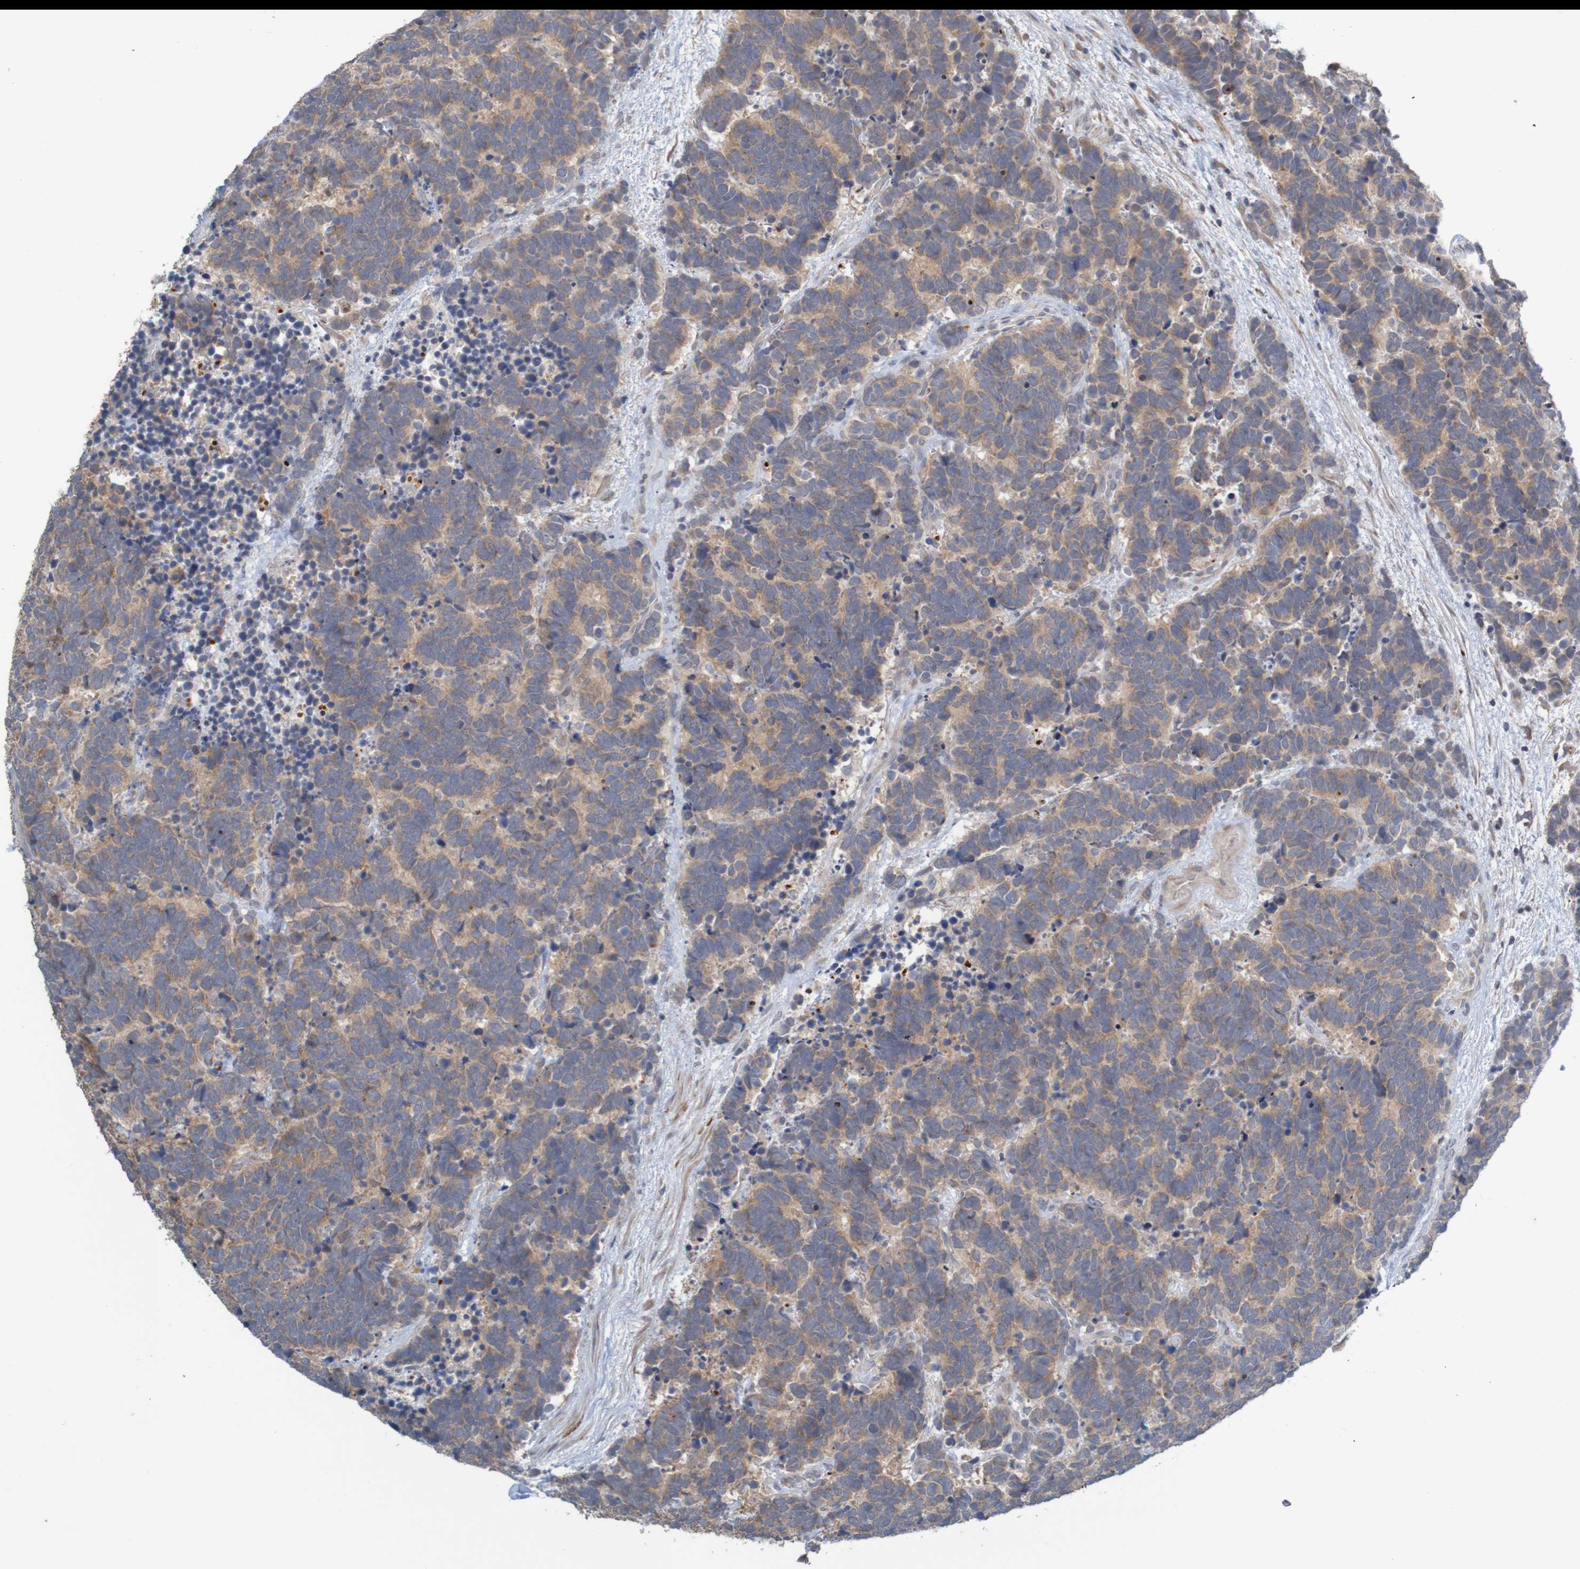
{"staining": {"intensity": "weak", "quantity": ">75%", "location": "cytoplasmic/membranous"}, "tissue": "carcinoid", "cell_type": "Tumor cells", "image_type": "cancer", "snomed": [{"axis": "morphology", "description": "Carcinoma, NOS"}, {"axis": "morphology", "description": "Carcinoid, malignant, NOS"}, {"axis": "topography", "description": "Urinary bladder"}], "caption": "The histopathology image demonstrates immunohistochemical staining of malignant carcinoid. There is weak cytoplasmic/membranous staining is identified in approximately >75% of tumor cells. (DAB (3,3'-diaminobenzidine) IHC with brightfield microscopy, high magnification).", "gene": "ANKK1", "patient": {"sex": "male", "age": 57}}